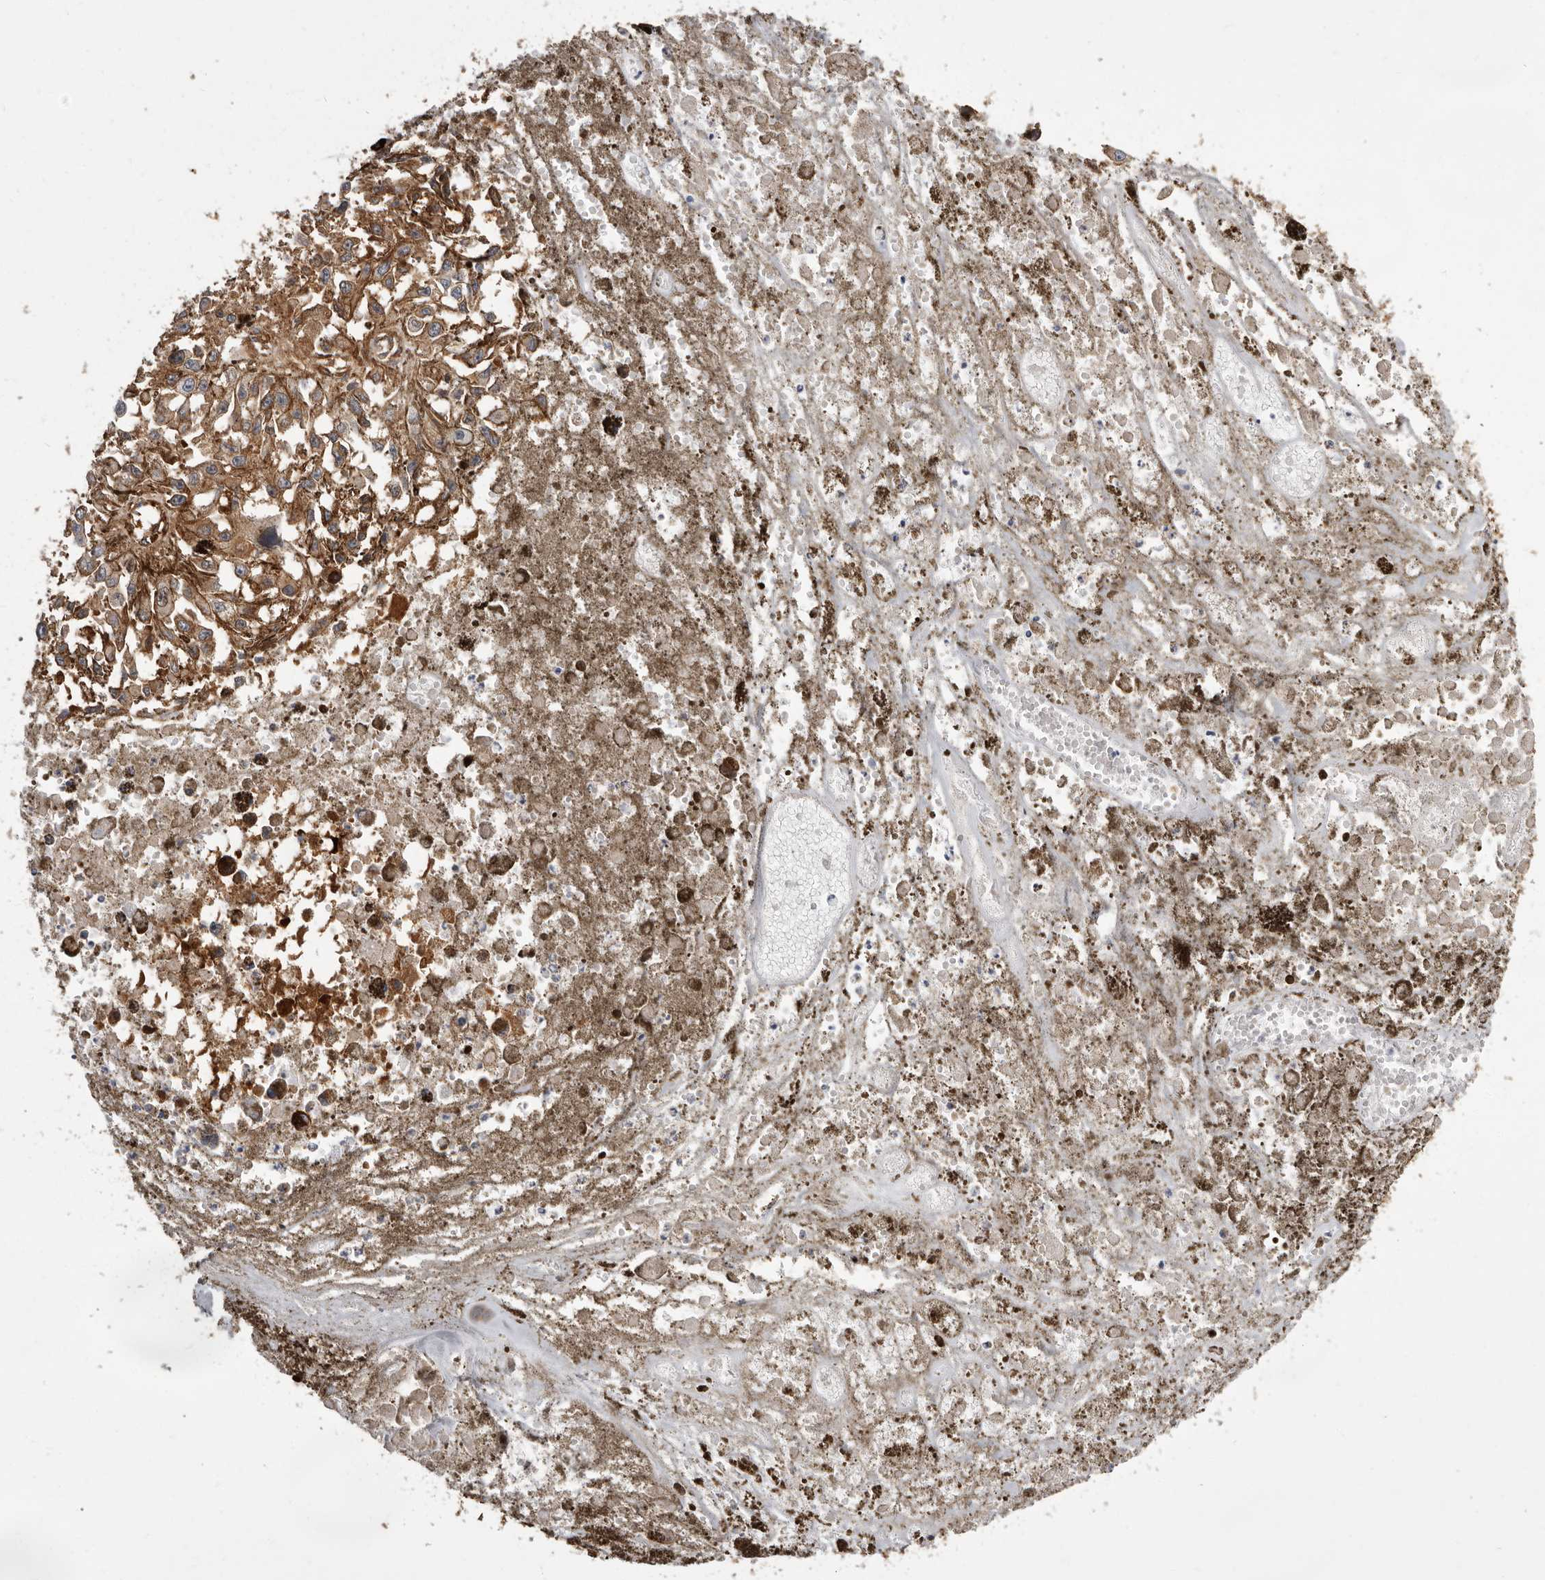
{"staining": {"intensity": "moderate", "quantity": ">75%", "location": "cytoplasmic/membranous"}, "tissue": "melanoma", "cell_type": "Tumor cells", "image_type": "cancer", "snomed": [{"axis": "morphology", "description": "Malignant melanoma, Metastatic site"}, {"axis": "topography", "description": "Lymph node"}], "caption": "Protein staining of melanoma tissue demonstrates moderate cytoplasmic/membranous staining in approximately >75% of tumor cells.", "gene": "ENAH", "patient": {"sex": "male", "age": 59}}